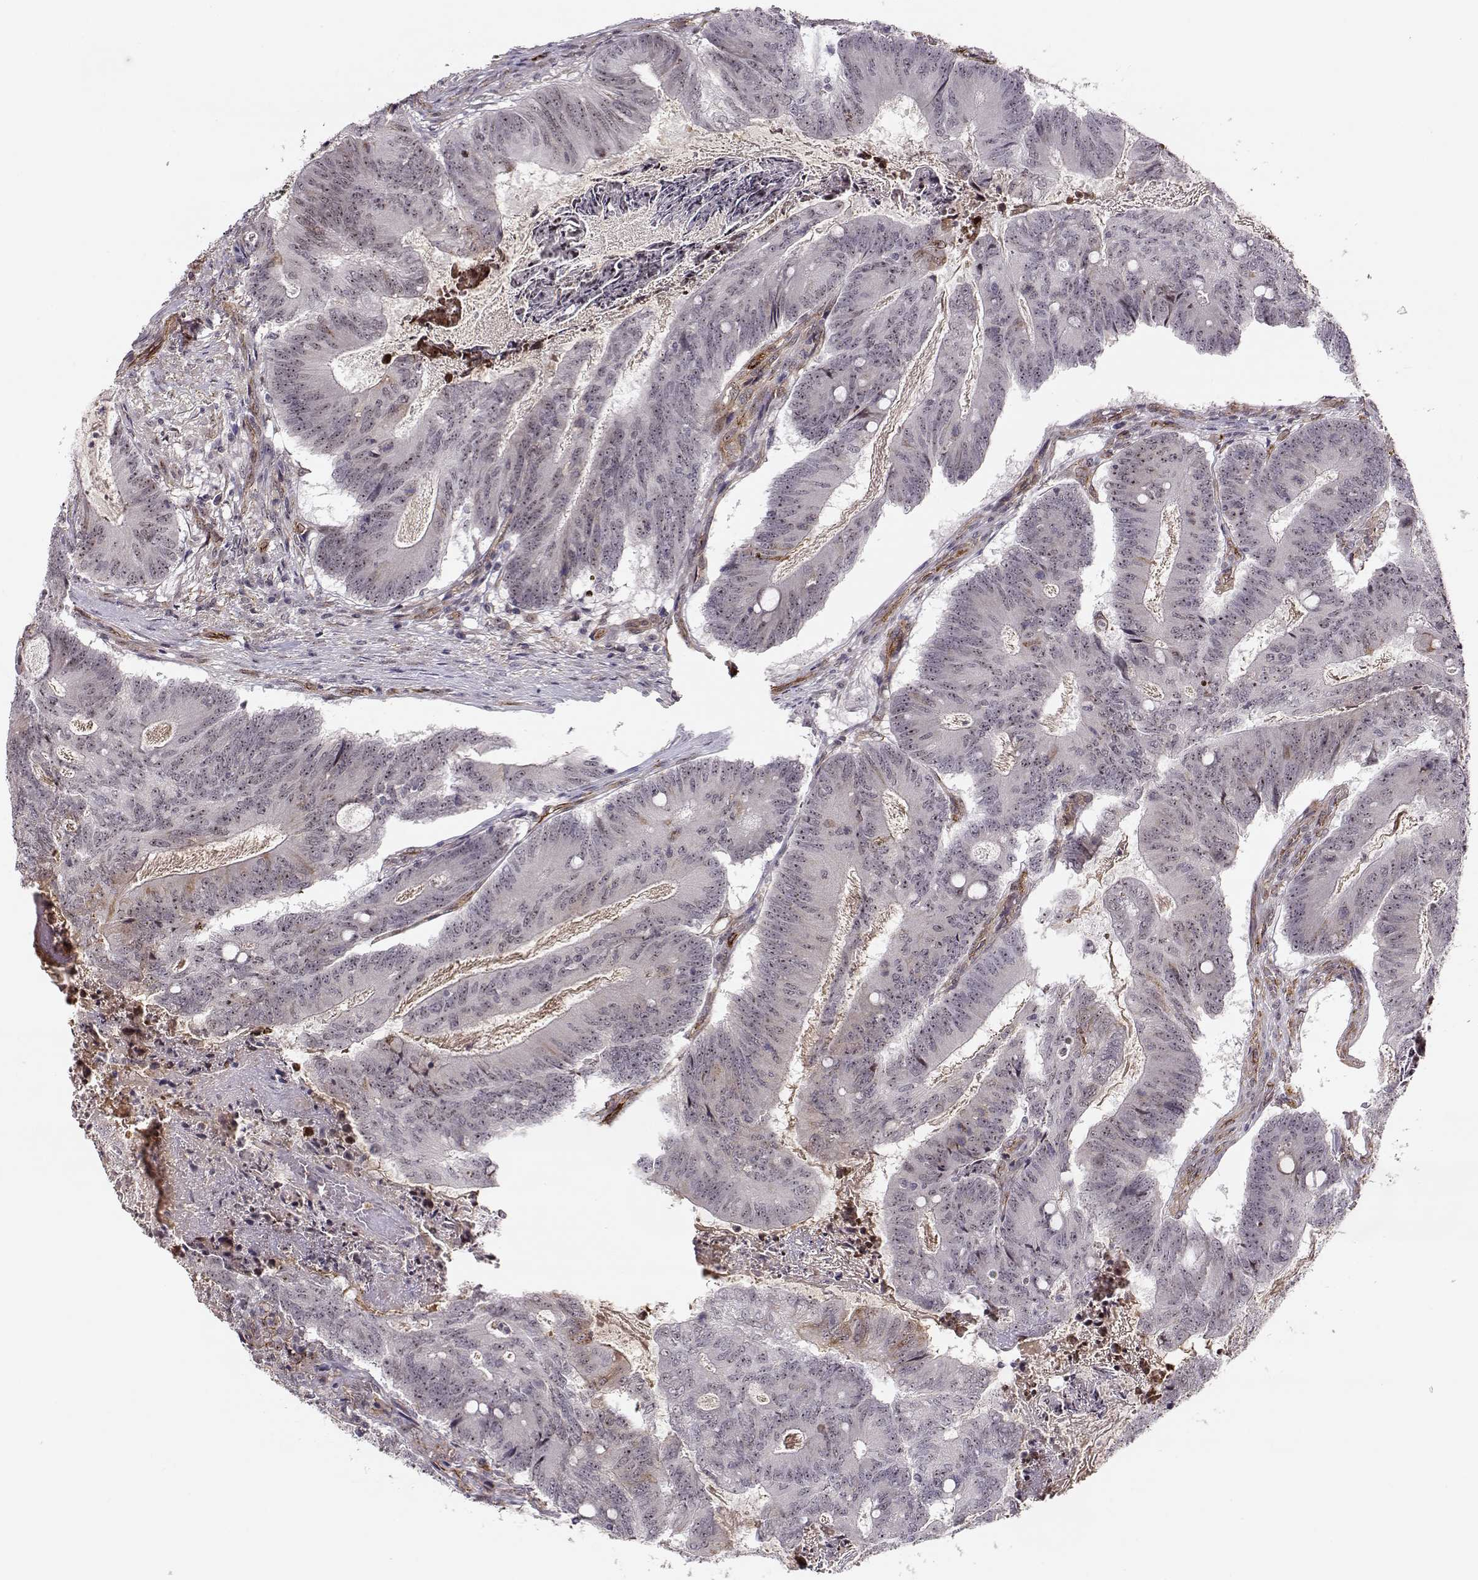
{"staining": {"intensity": "weak", "quantity": ">75%", "location": "nuclear"}, "tissue": "colorectal cancer", "cell_type": "Tumor cells", "image_type": "cancer", "snomed": [{"axis": "morphology", "description": "Adenocarcinoma, NOS"}, {"axis": "topography", "description": "Colon"}], "caption": "This histopathology image shows immunohistochemistry staining of colorectal adenocarcinoma, with low weak nuclear positivity in about >75% of tumor cells.", "gene": "CIR1", "patient": {"sex": "female", "age": 70}}